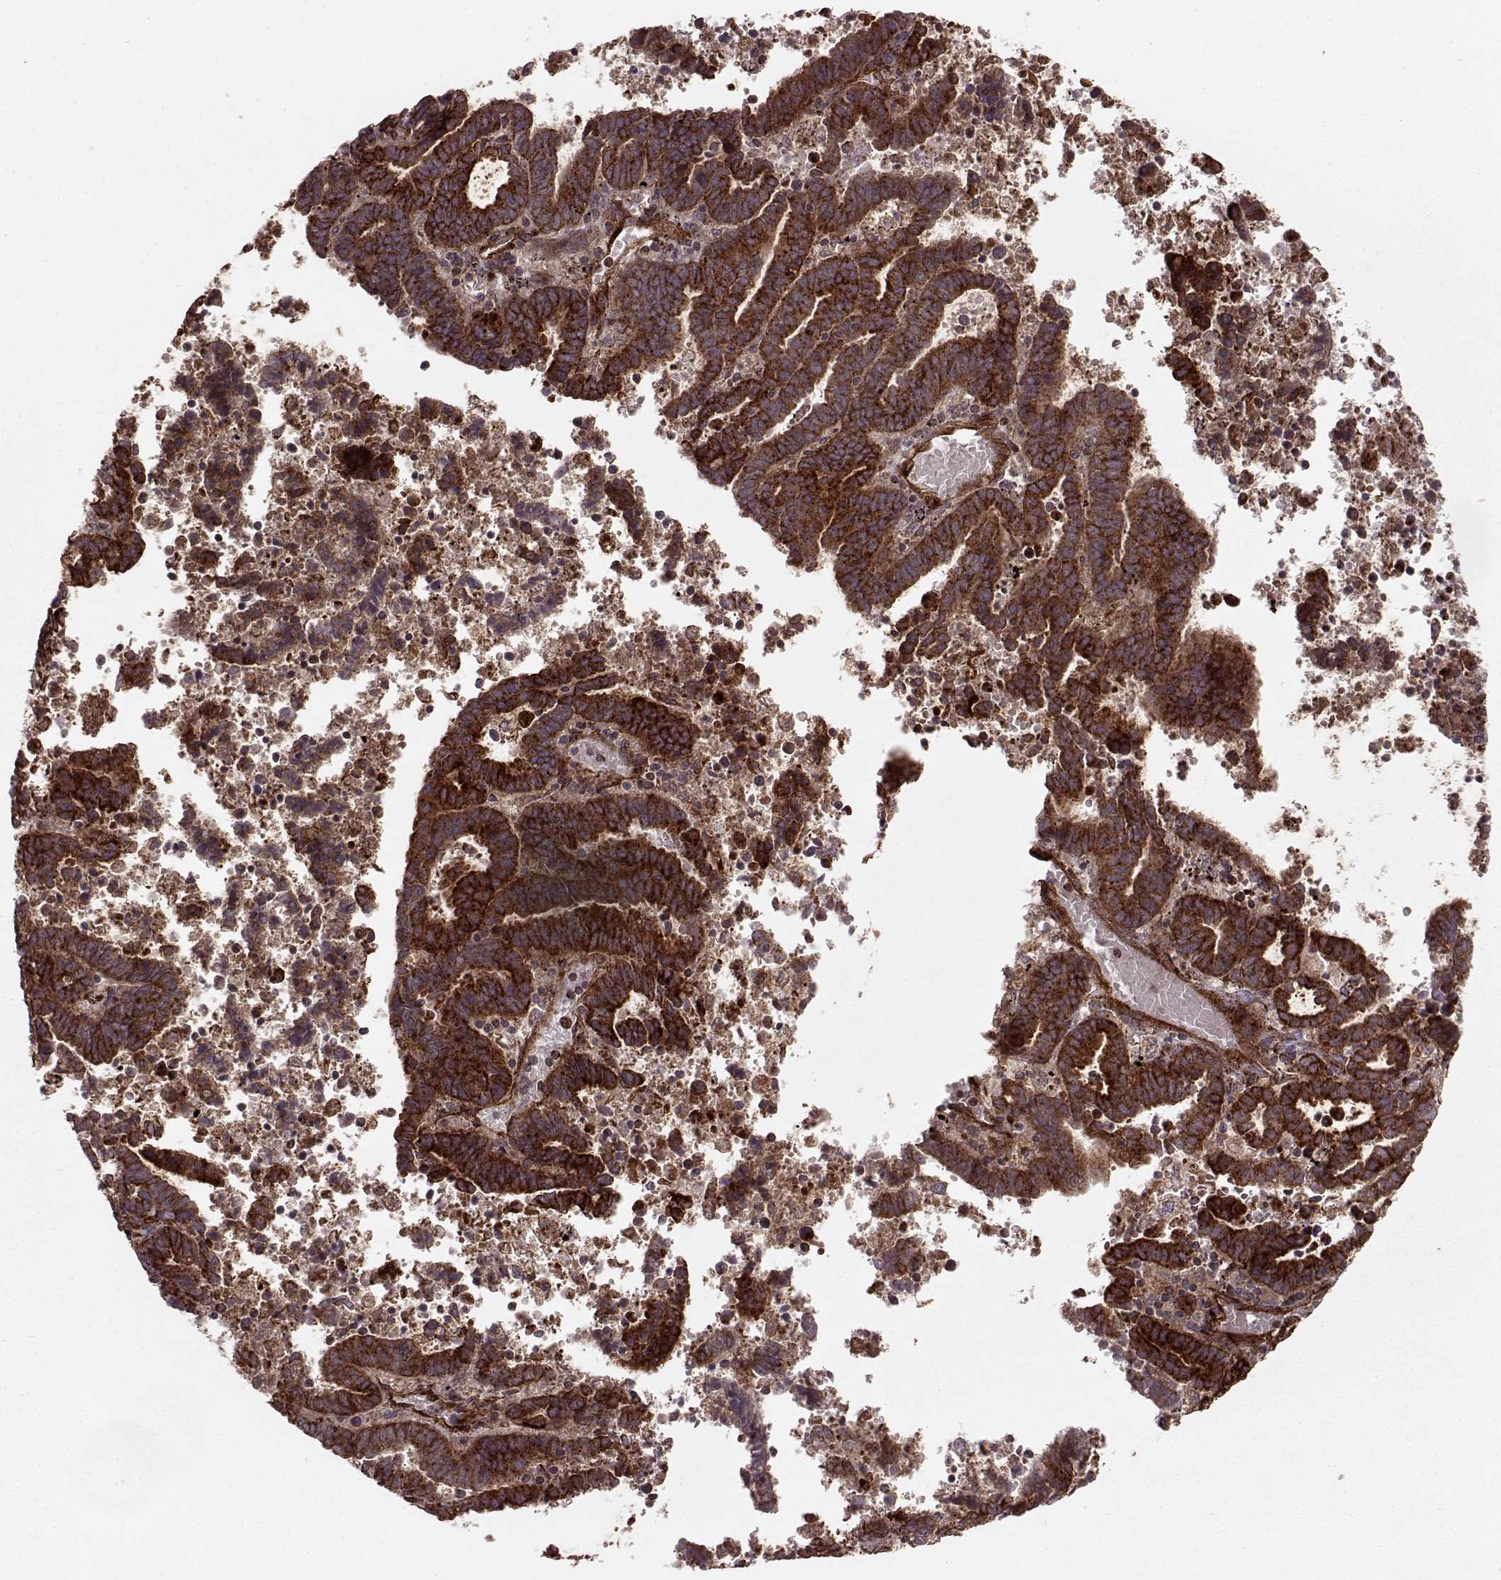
{"staining": {"intensity": "strong", "quantity": ">75%", "location": "cytoplasmic/membranous"}, "tissue": "endometrial cancer", "cell_type": "Tumor cells", "image_type": "cancer", "snomed": [{"axis": "morphology", "description": "Adenocarcinoma, NOS"}, {"axis": "topography", "description": "Uterus"}], "caption": "Endometrial cancer (adenocarcinoma) tissue demonstrates strong cytoplasmic/membranous expression in approximately >75% of tumor cells", "gene": "FXN", "patient": {"sex": "female", "age": 83}}